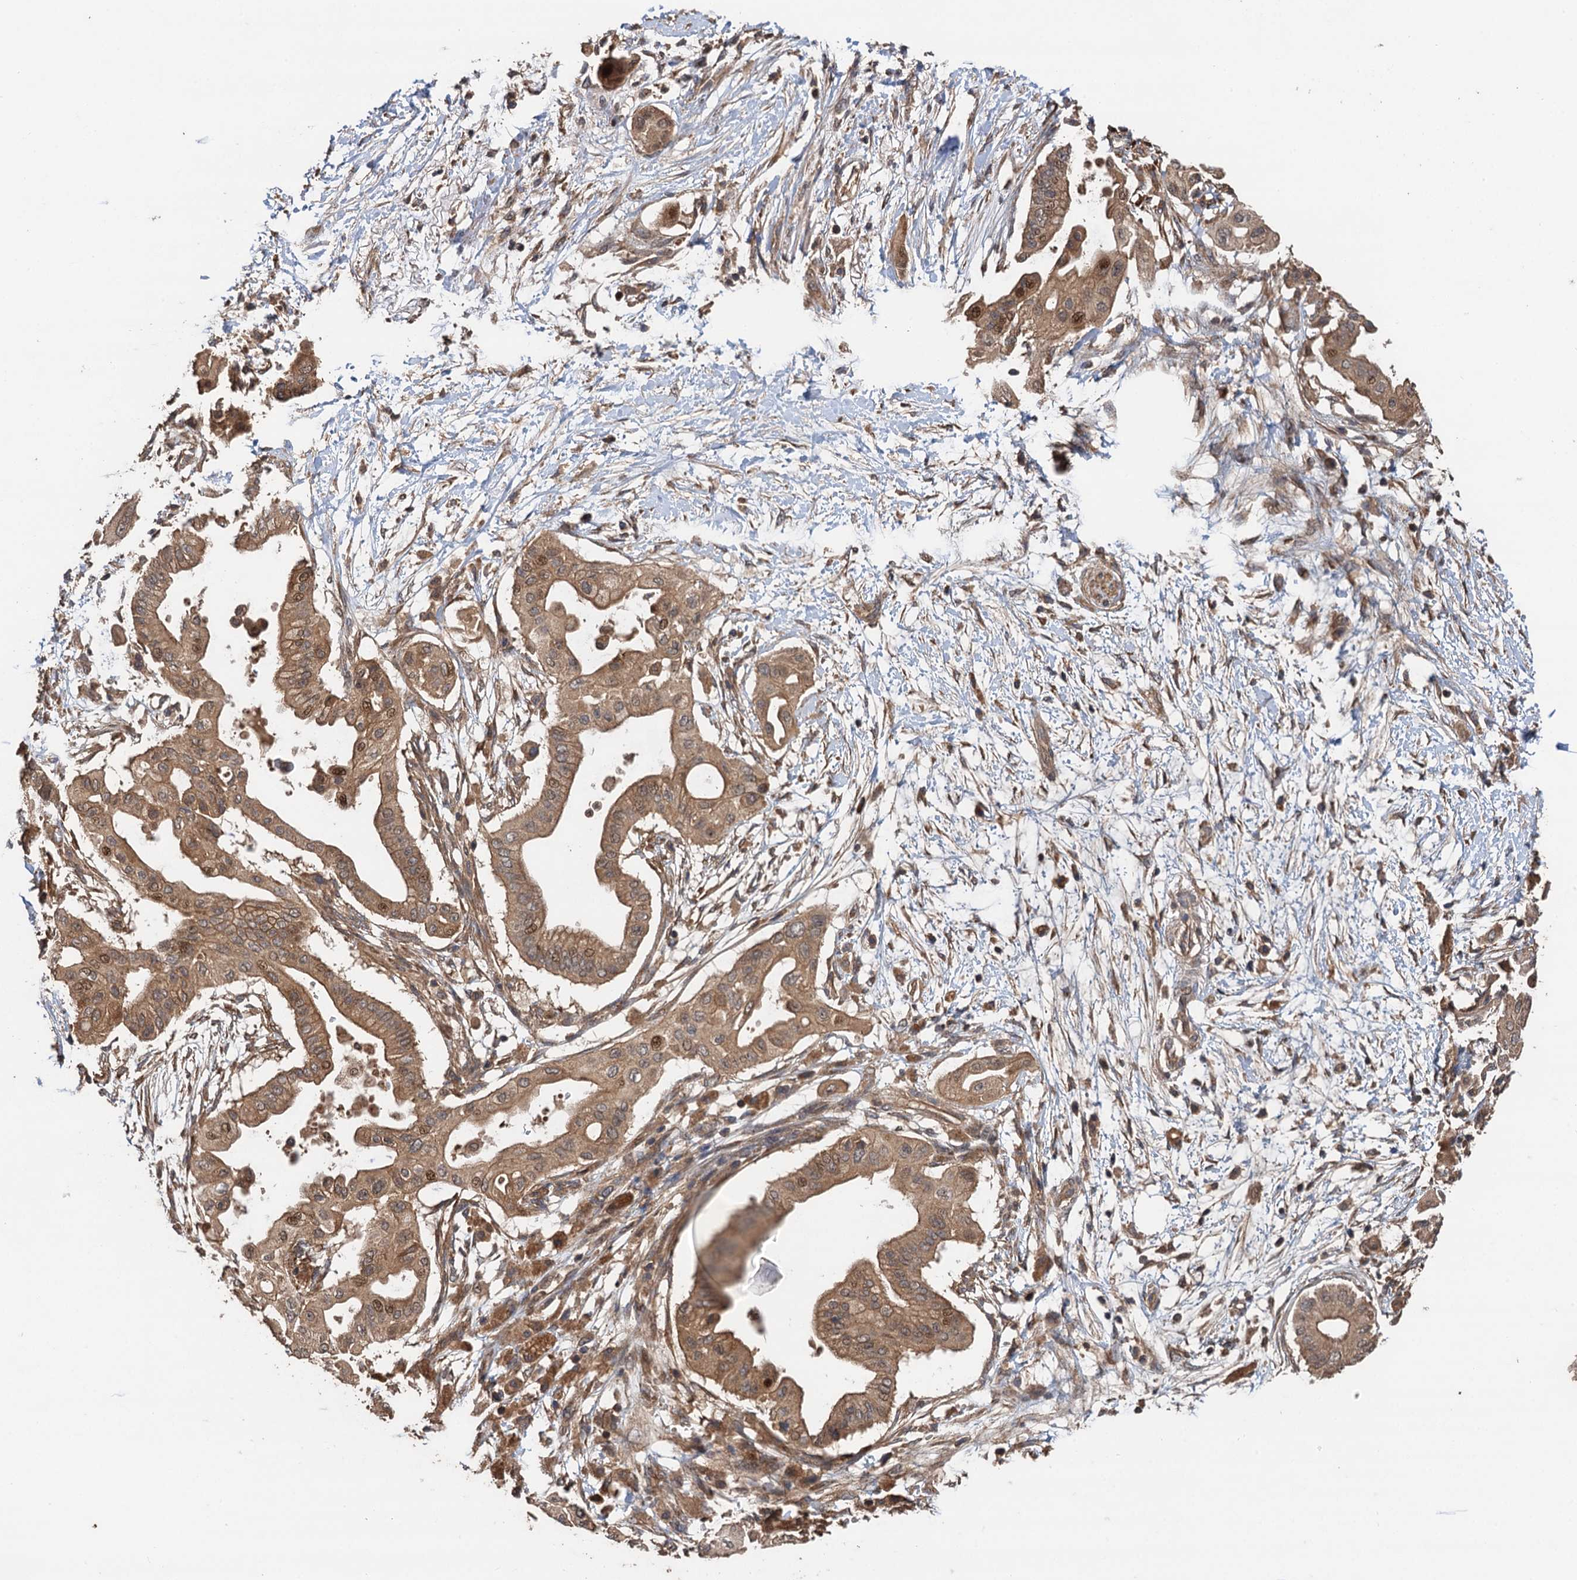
{"staining": {"intensity": "moderate", "quantity": ">75%", "location": "cytoplasmic/membranous,nuclear"}, "tissue": "pancreatic cancer", "cell_type": "Tumor cells", "image_type": "cancer", "snomed": [{"axis": "morphology", "description": "Adenocarcinoma, NOS"}, {"axis": "topography", "description": "Pancreas"}], "caption": "DAB (3,3'-diaminobenzidine) immunohistochemical staining of human adenocarcinoma (pancreatic) shows moderate cytoplasmic/membranous and nuclear protein expression in approximately >75% of tumor cells.", "gene": "TMEM39B", "patient": {"sex": "male", "age": 68}}